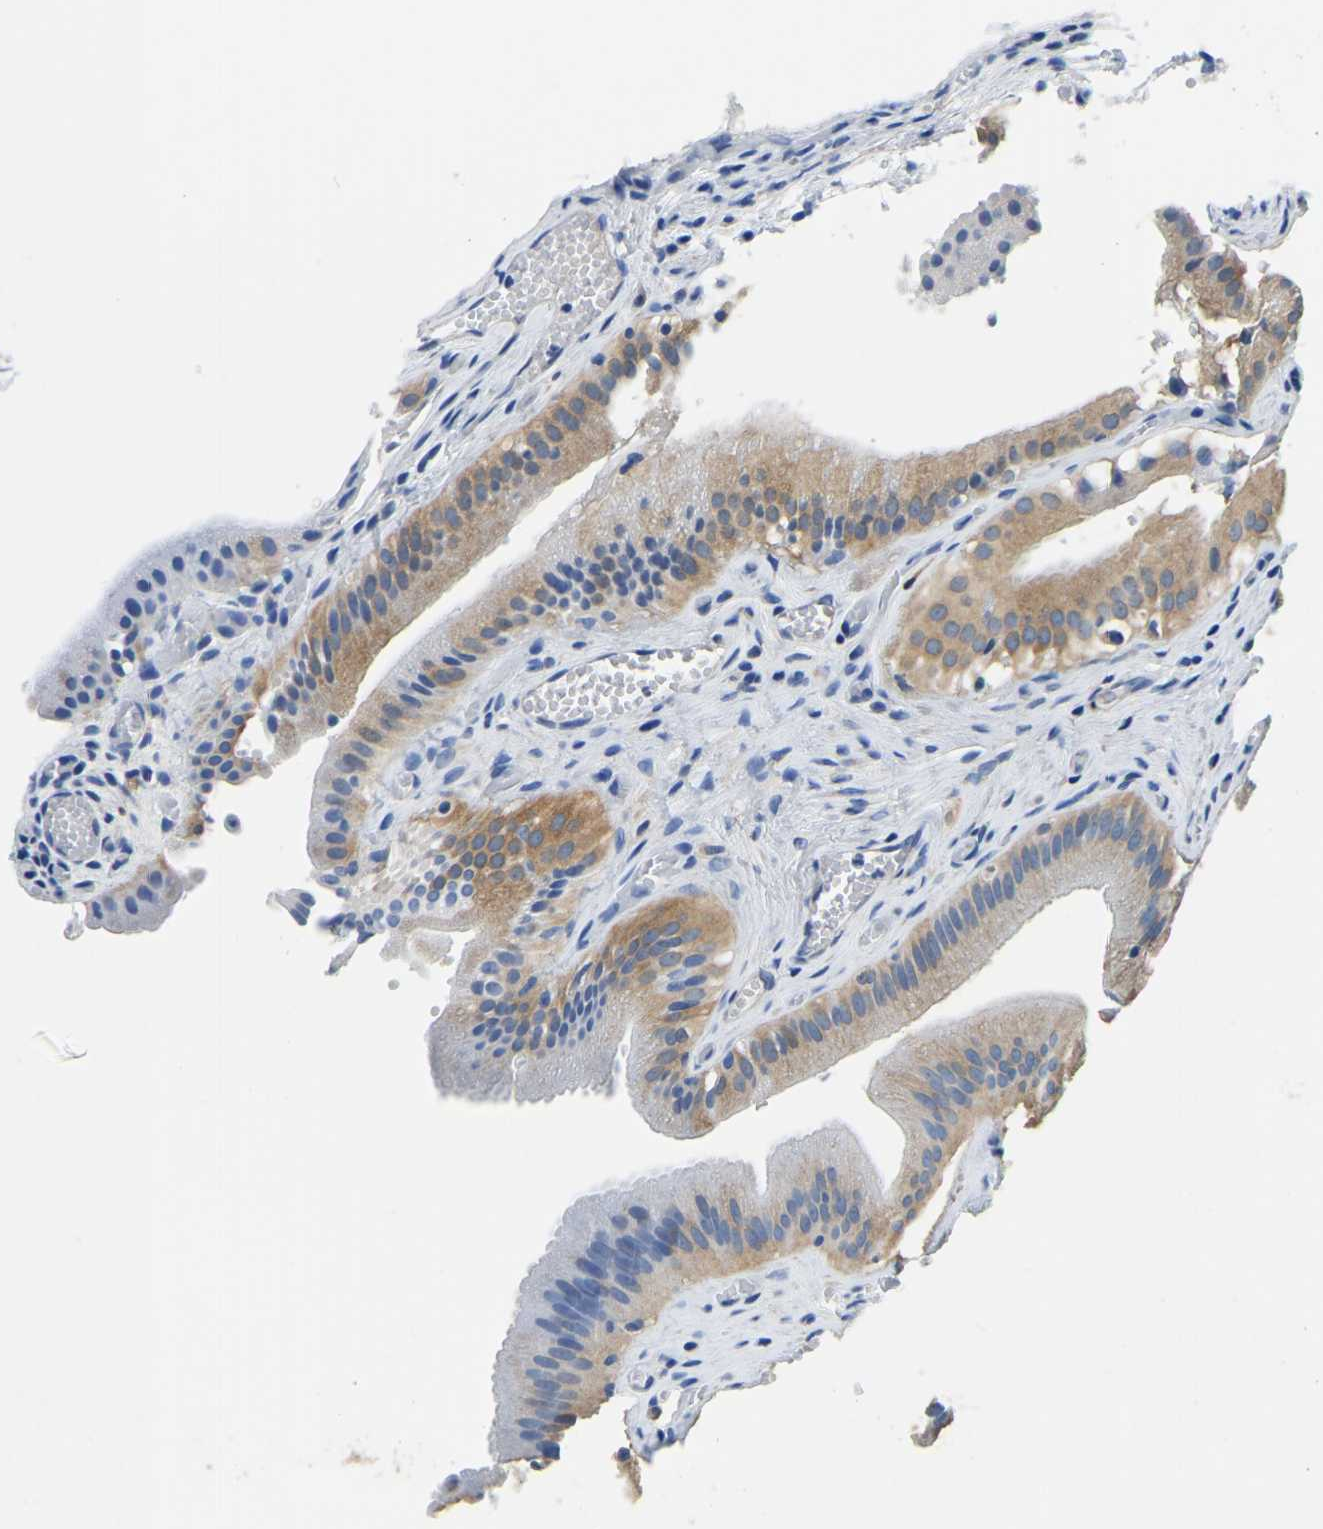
{"staining": {"intensity": "moderate", "quantity": ">75%", "location": "cytoplasmic/membranous"}, "tissue": "gallbladder", "cell_type": "Glandular cells", "image_type": "normal", "snomed": [{"axis": "morphology", "description": "Normal tissue, NOS"}, {"axis": "topography", "description": "Gallbladder"}], "caption": "The micrograph shows staining of normal gallbladder, revealing moderate cytoplasmic/membranous protein staining (brown color) within glandular cells. (brown staining indicates protein expression, while blue staining denotes nuclei).", "gene": "ZDHHC13", "patient": {"sex": "male", "age": 49}}